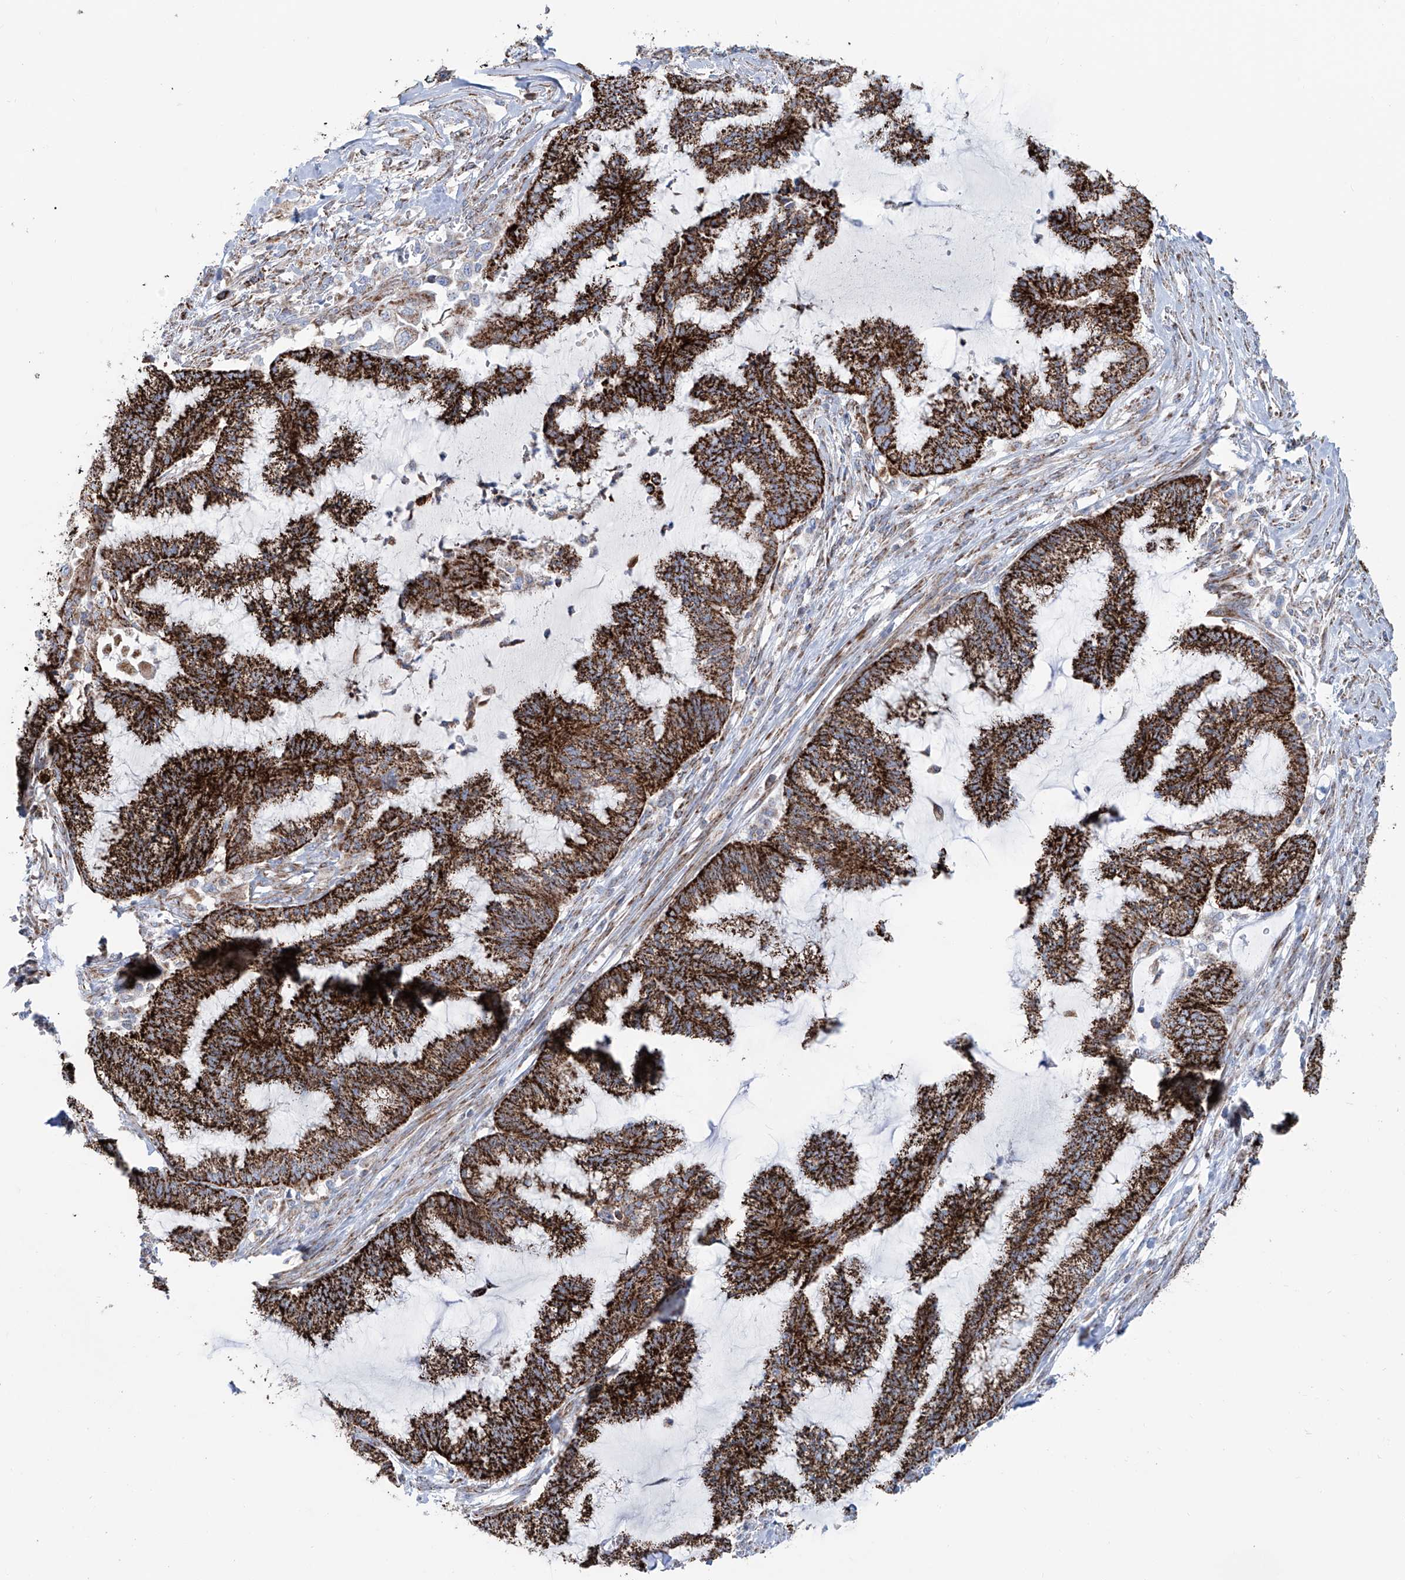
{"staining": {"intensity": "strong", "quantity": ">75%", "location": "cytoplasmic/membranous"}, "tissue": "endometrial cancer", "cell_type": "Tumor cells", "image_type": "cancer", "snomed": [{"axis": "morphology", "description": "Adenocarcinoma, NOS"}, {"axis": "topography", "description": "Endometrium"}], "caption": "Human endometrial cancer (adenocarcinoma) stained with a brown dye reveals strong cytoplasmic/membranous positive staining in about >75% of tumor cells.", "gene": "ALDH6A1", "patient": {"sex": "female", "age": 86}}